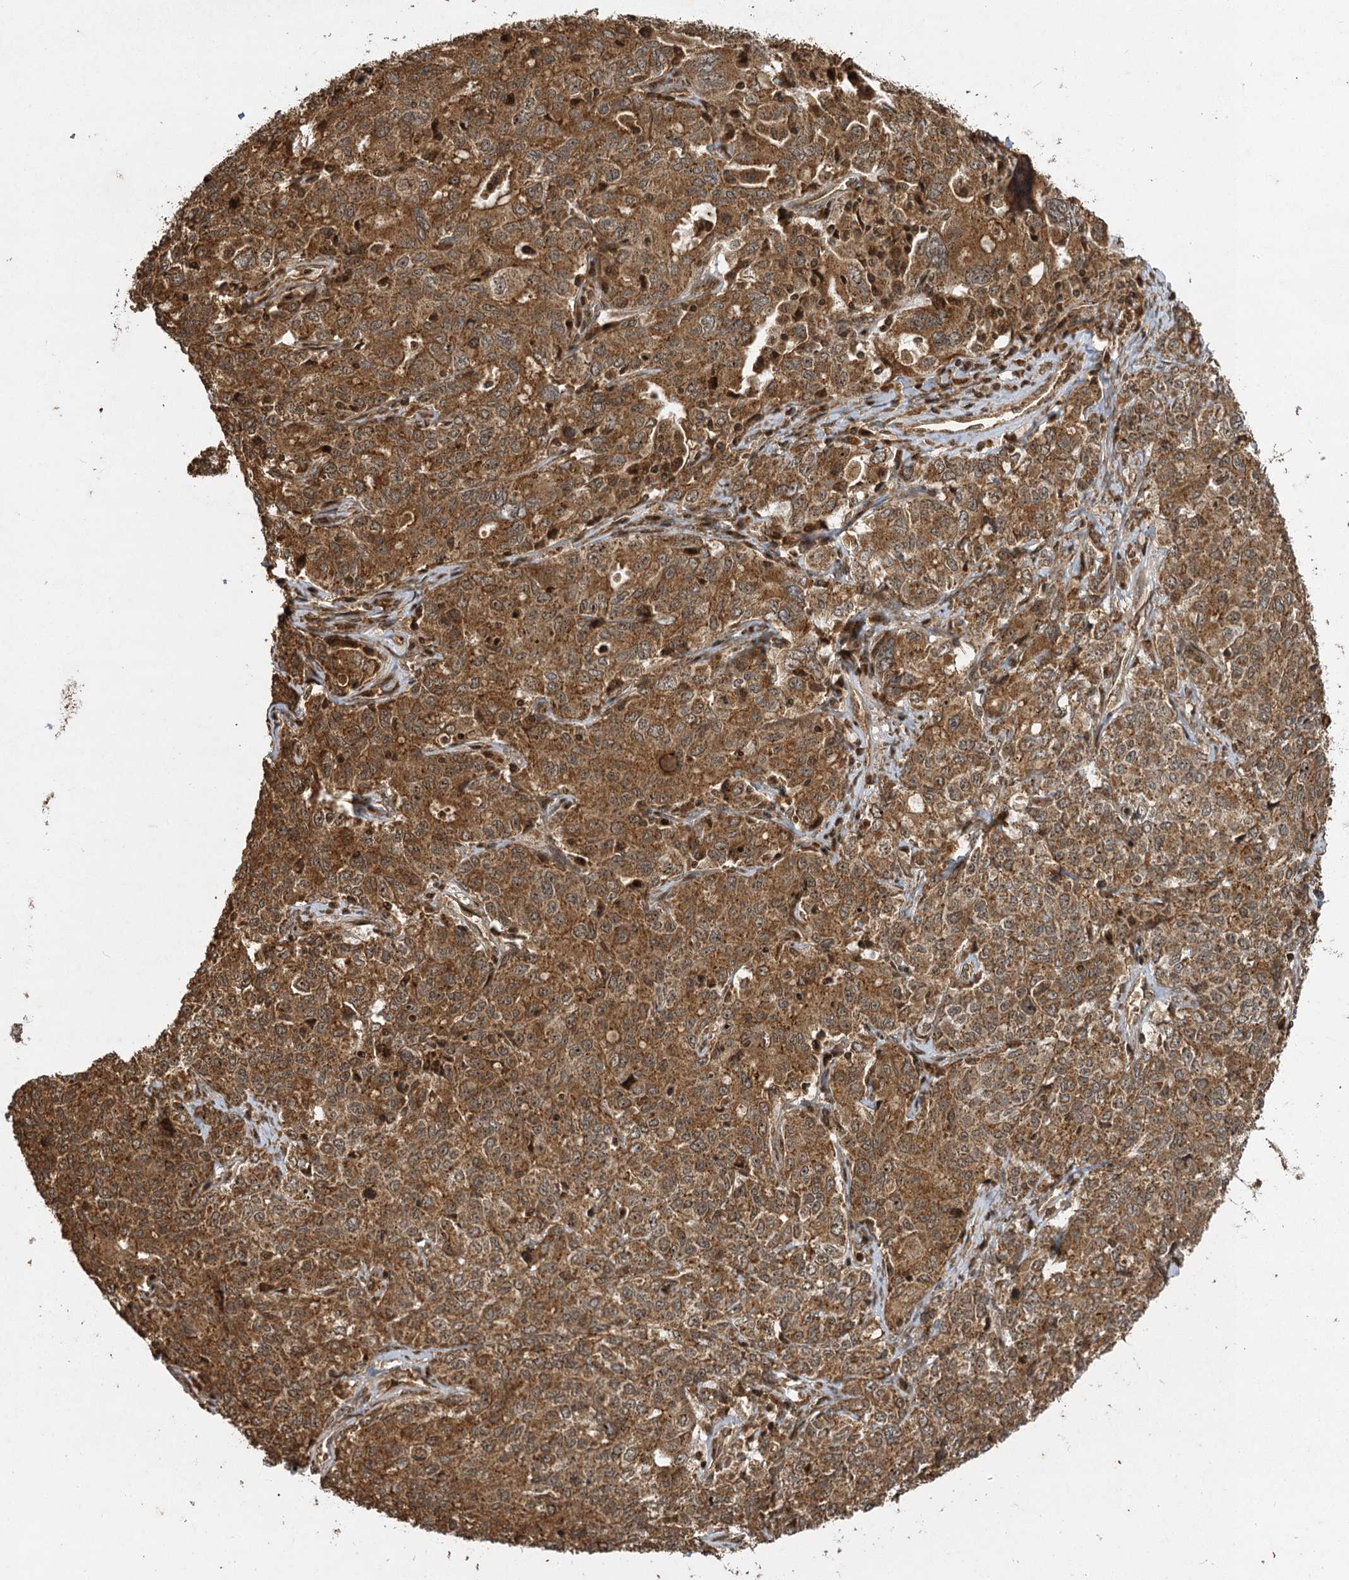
{"staining": {"intensity": "moderate", "quantity": ">75%", "location": "cytoplasmic/membranous"}, "tissue": "ovarian cancer", "cell_type": "Tumor cells", "image_type": "cancer", "snomed": [{"axis": "morphology", "description": "Carcinoma, endometroid"}, {"axis": "topography", "description": "Ovary"}], "caption": "There is medium levels of moderate cytoplasmic/membranous positivity in tumor cells of ovarian cancer (endometroid carcinoma), as demonstrated by immunohistochemical staining (brown color).", "gene": "IL11RA", "patient": {"sex": "female", "age": 62}}